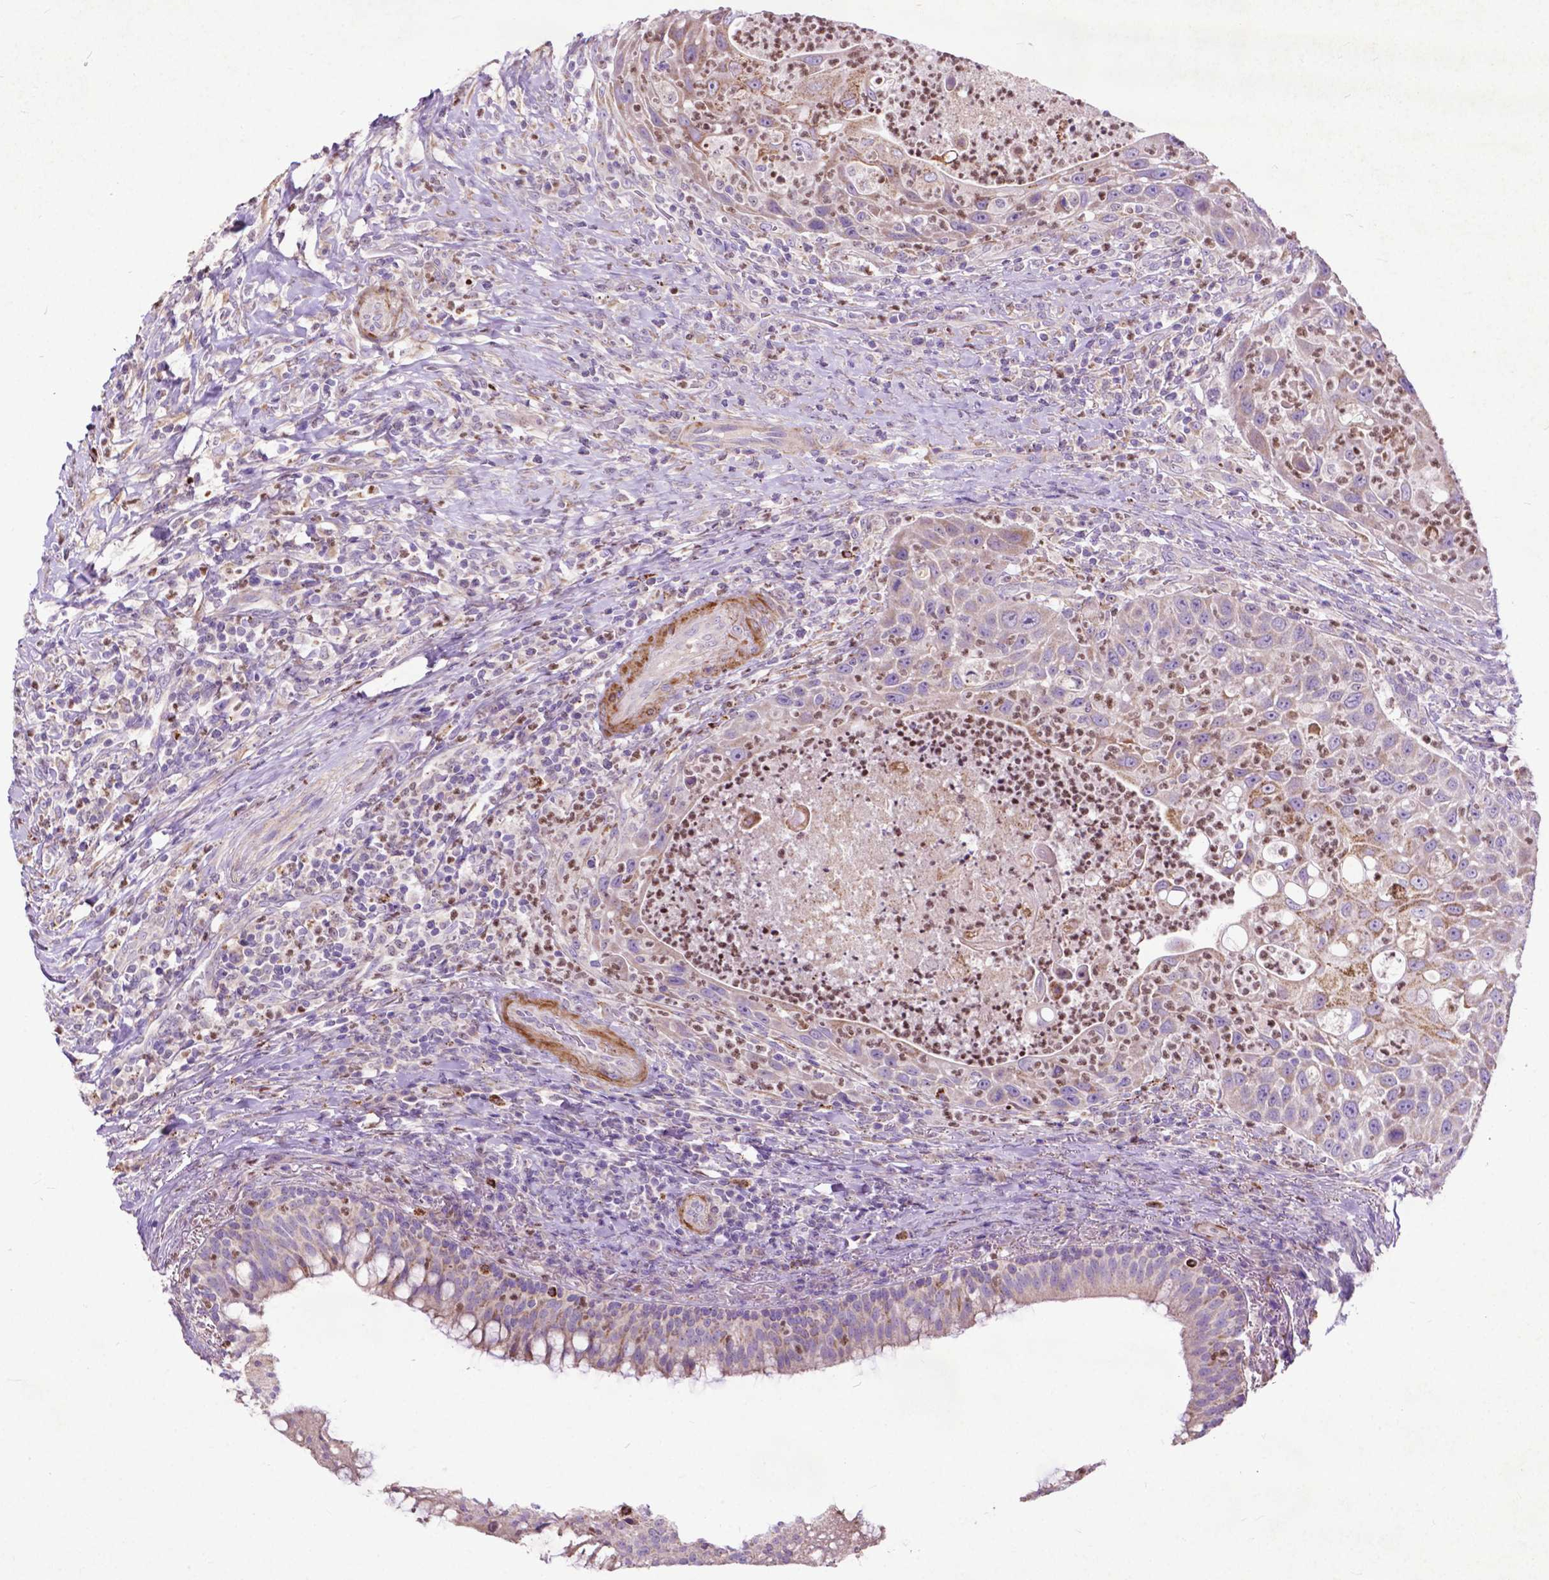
{"staining": {"intensity": "weak", "quantity": "25%-75%", "location": "cytoplasmic/membranous"}, "tissue": "head and neck cancer", "cell_type": "Tumor cells", "image_type": "cancer", "snomed": [{"axis": "morphology", "description": "Squamous cell carcinoma, NOS"}, {"axis": "topography", "description": "Head-Neck"}], "caption": "Immunohistochemical staining of squamous cell carcinoma (head and neck) exhibits low levels of weak cytoplasmic/membranous staining in about 25%-75% of tumor cells. The protein of interest is shown in brown color, while the nuclei are stained blue.", "gene": "THEGL", "patient": {"sex": "male", "age": 69}}